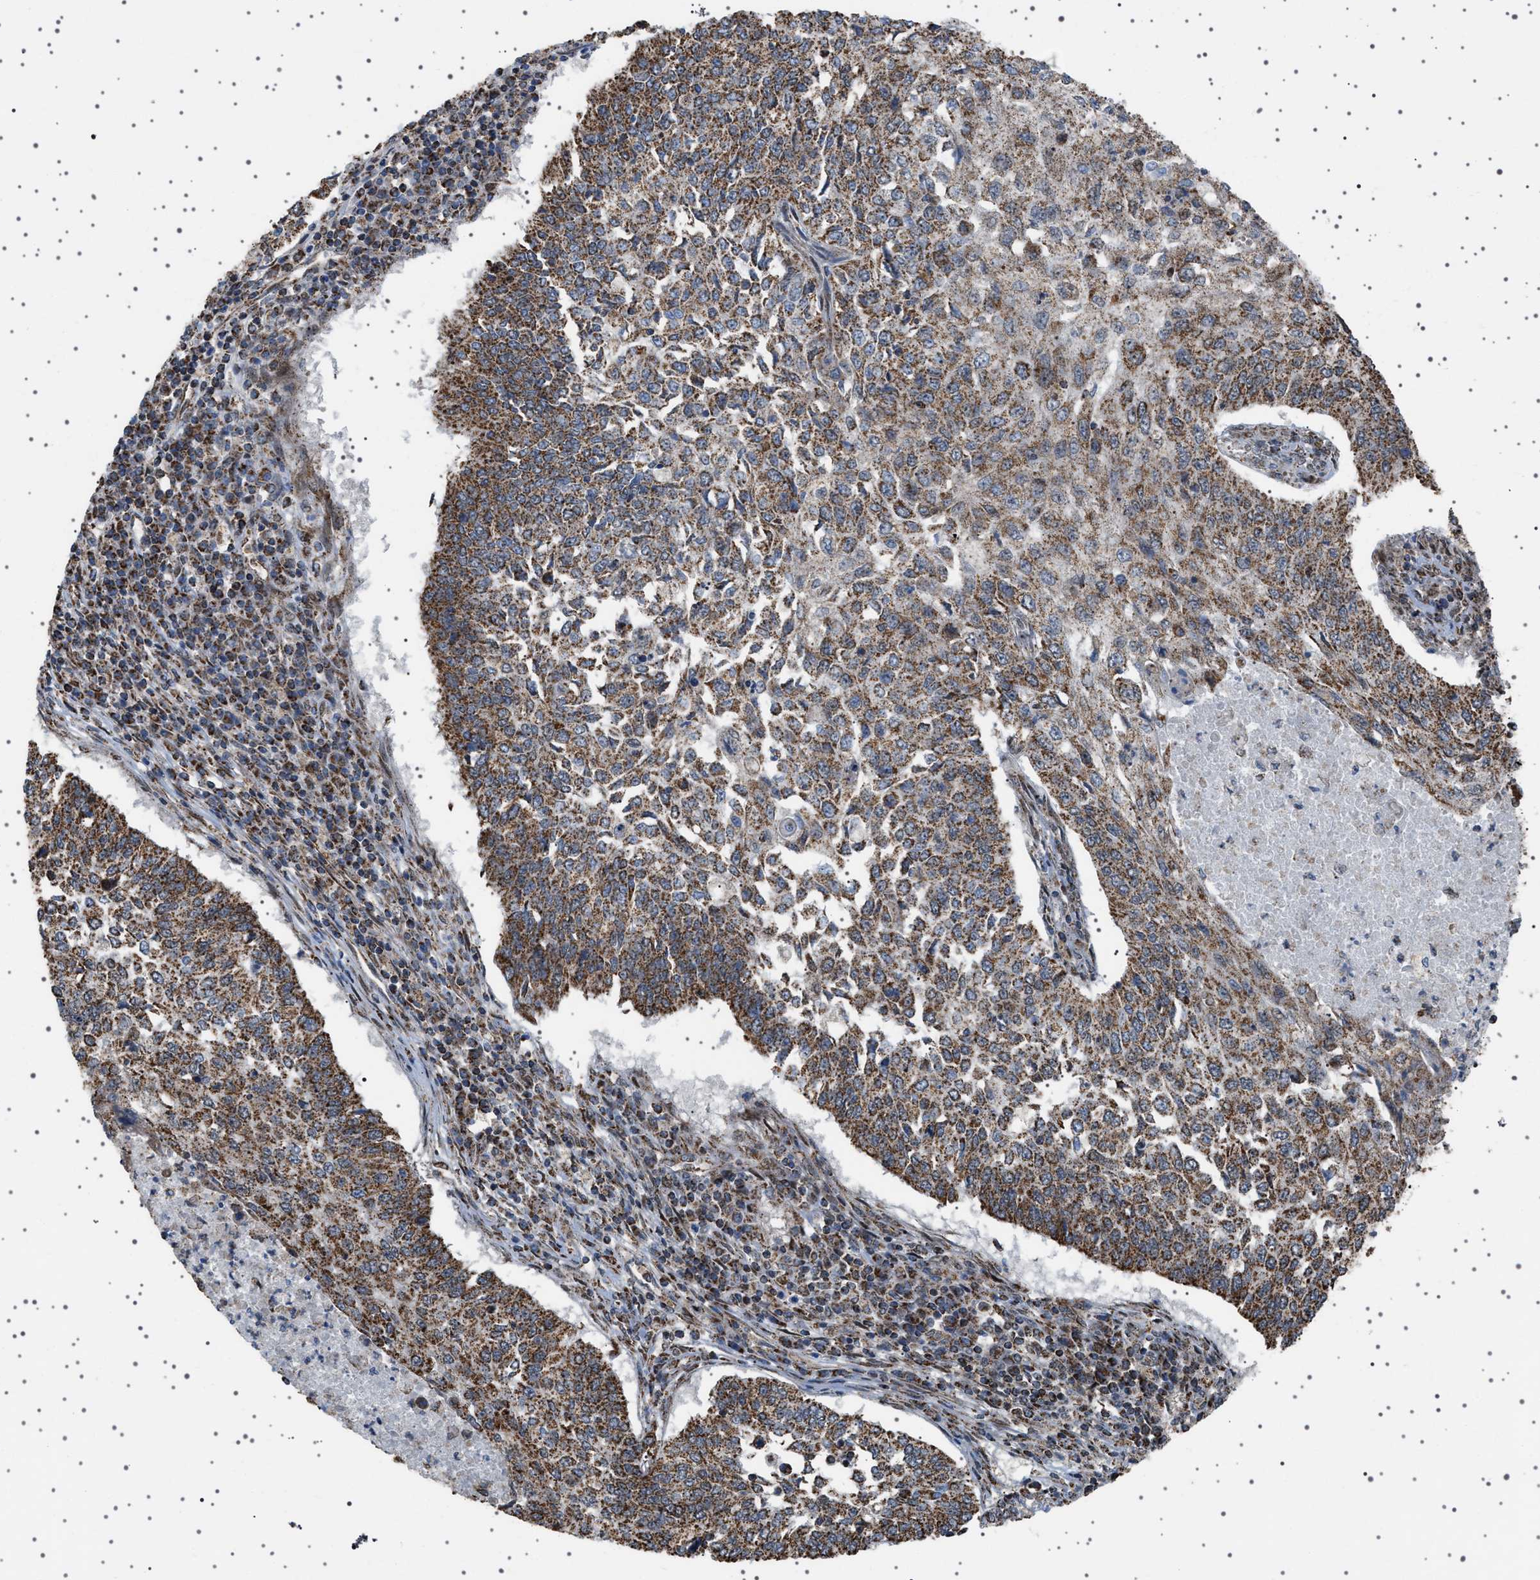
{"staining": {"intensity": "moderate", "quantity": ">75%", "location": "cytoplasmic/membranous"}, "tissue": "lung cancer", "cell_type": "Tumor cells", "image_type": "cancer", "snomed": [{"axis": "morphology", "description": "Normal tissue, NOS"}, {"axis": "morphology", "description": "Squamous cell carcinoma, NOS"}, {"axis": "topography", "description": "Cartilage tissue"}, {"axis": "topography", "description": "Bronchus"}, {"axis": "topography", "description": "Lung"}], "caption": "There is medium levels of moderate cytoplasmic/membranous positivity in tumor cells of lung squamous cell carcinoma, as demonstrated by immunohistochemical staining (brown color).", "gene": "MELK", "patient": {"sex": "female", "age": 49}}